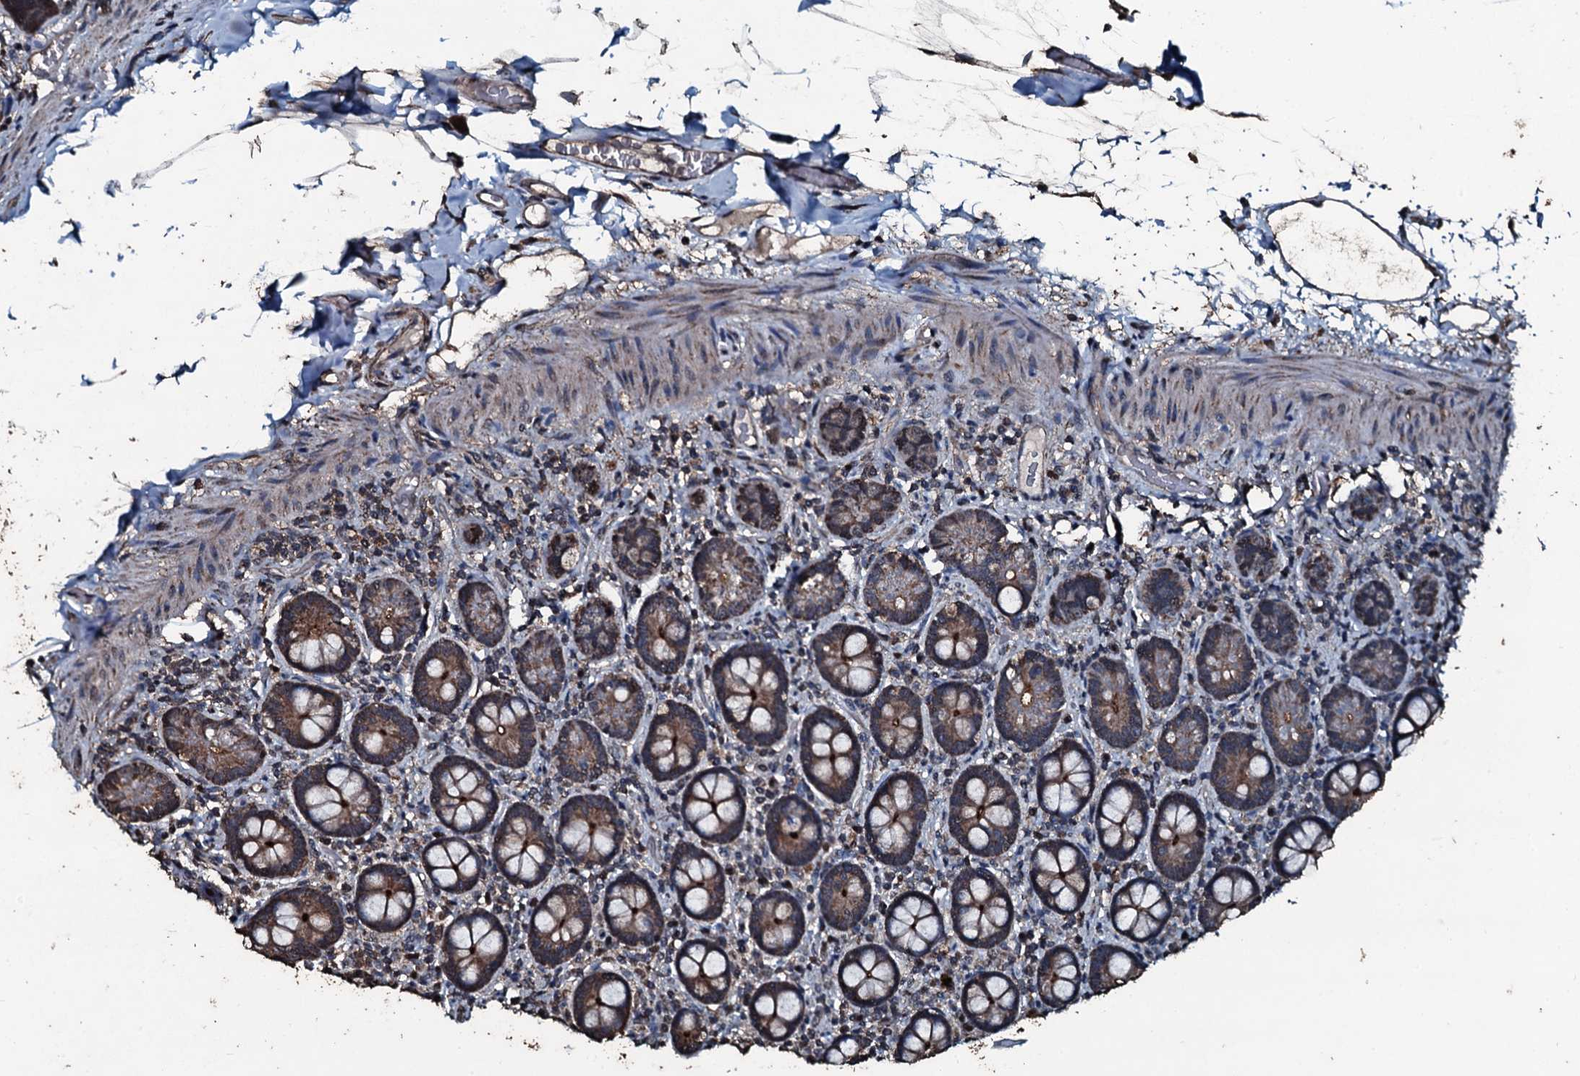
{"staining": {"intensity": "strong", "quantity": ">75%", "location": "cytoplasmic/membranous"}, "tissue": "small intestine", "cell_type": "Glandular cells", "image_type": "normal", "snomed": [{"axis": "morphology", "description": "Normal tissue, NOS"}, {"axis": "topography", "description": "Small intestine"}], "caption": "A high-resolution histopathology image shows immunohistochemistry staining of benign small intestine, which displays strong cytoplasmic/membranous positivity in about >75% of glandular cells. The protein of interest is shown in brown color, while the nuclei are stained blue.", "gene": "FAAP24", "patient": {"sex": "female", "age": 64}}